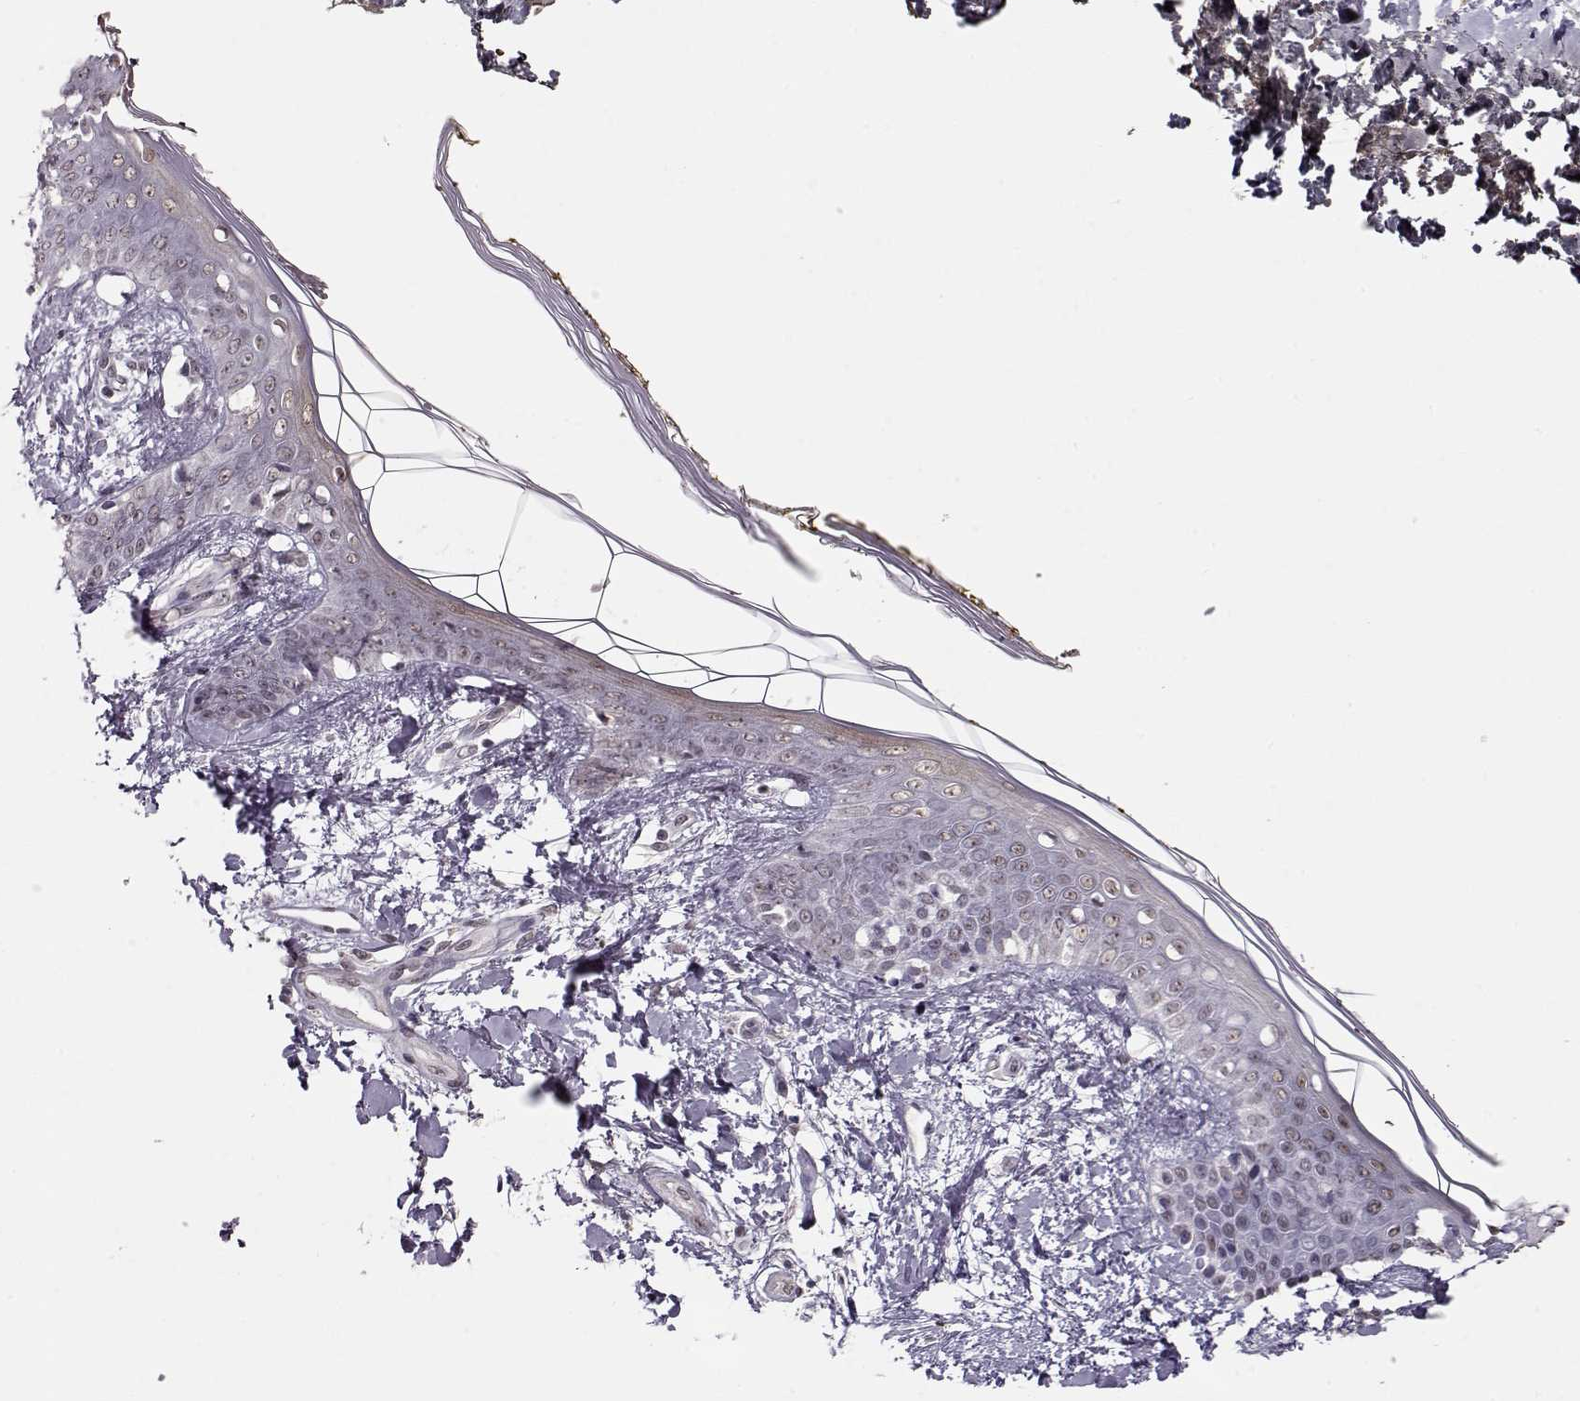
{"staining": {"intensity": "negative", "quantity": "none", "location": "none"}, "tissue": "skin", "cell_type": "Fibroblasts", "image_type": "normal", "snomed": [{"axis": "morphology", "description": "Normal tissue, NOS"}, {"axis": "topography", "description": "Skin"}], "caption": "A high-resolution histopathology image shows IHC staining of benign skin, which shows no significant expression in fibroblasts.", "gene": "PCP4", "patient": {"sex": "female", "age": 34}}